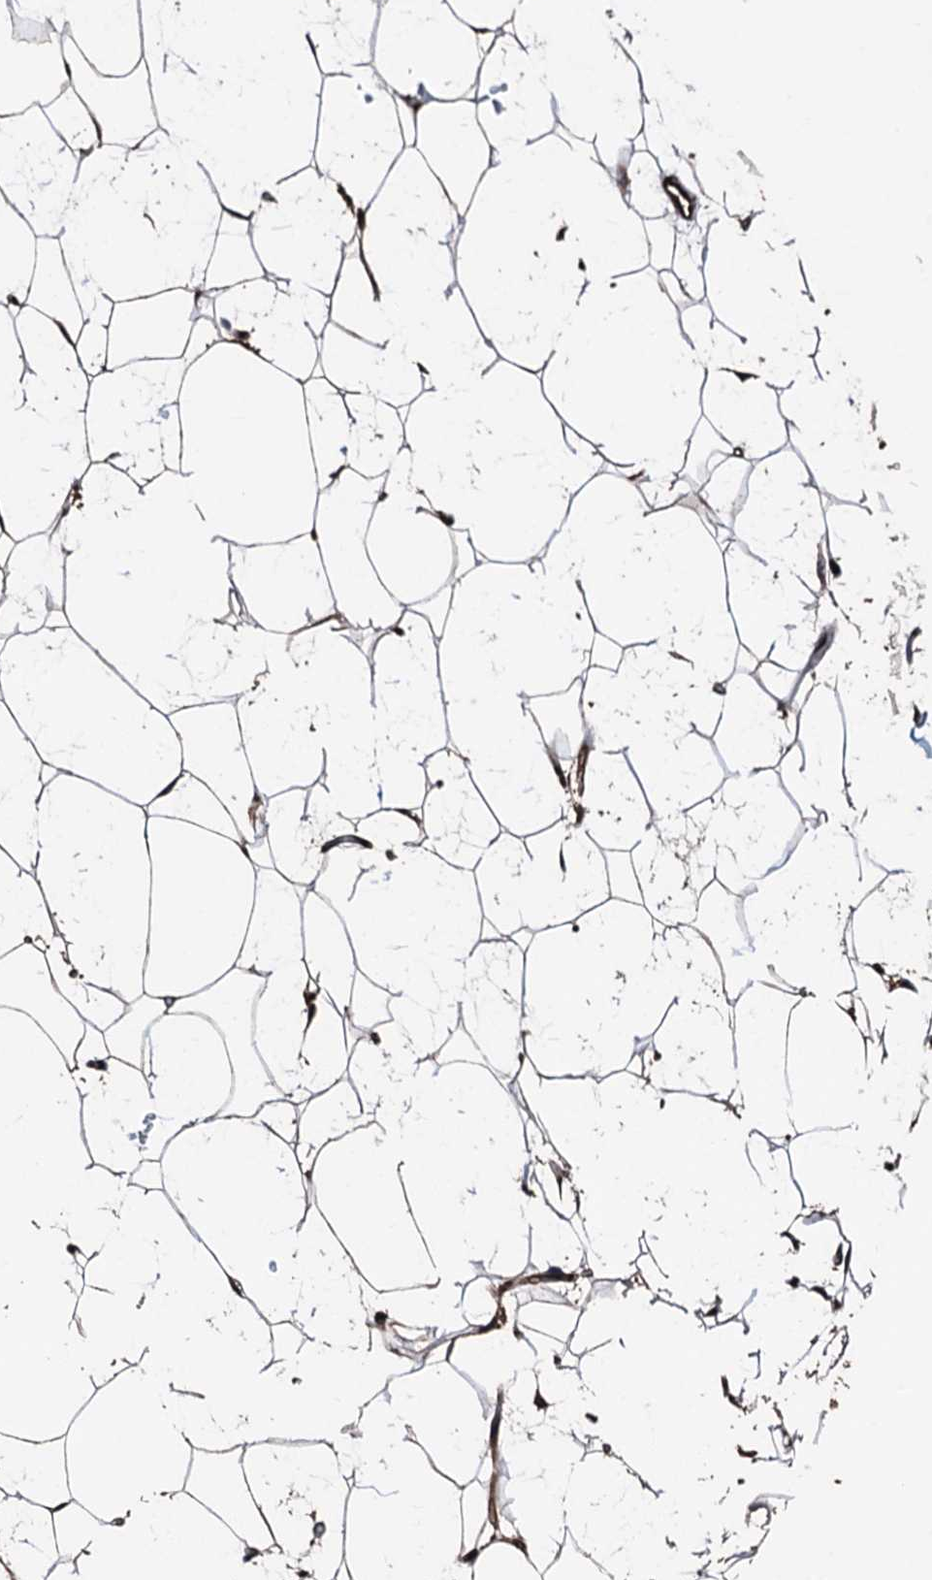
{"staining": {"intensity": "moderate", "quantity": ">75%", "location": "cytoplasmic/membranous,nuclear"}, "tissue": "adipose tissue", "cell_type": "Adipocytes", "image_type": "normal", "snomed": [{"axis": "morphology", "description": "Normal tissue, NOS"}, {"axis": "topography", "description": "Breast"}], "caption": "High-magnification brightfield microscopy of normal adipose tissue stained with DAB (3,3'-diaminobenzidine) (brown) and counterstained with hematoxylin (blue). adipocytes exhibit moderate cytoplasmic/membranous,nuclear expression is present in approximately>75% of cells.", "gene": "KIF18A", "patient": {"sex": "female", "age": 26}}